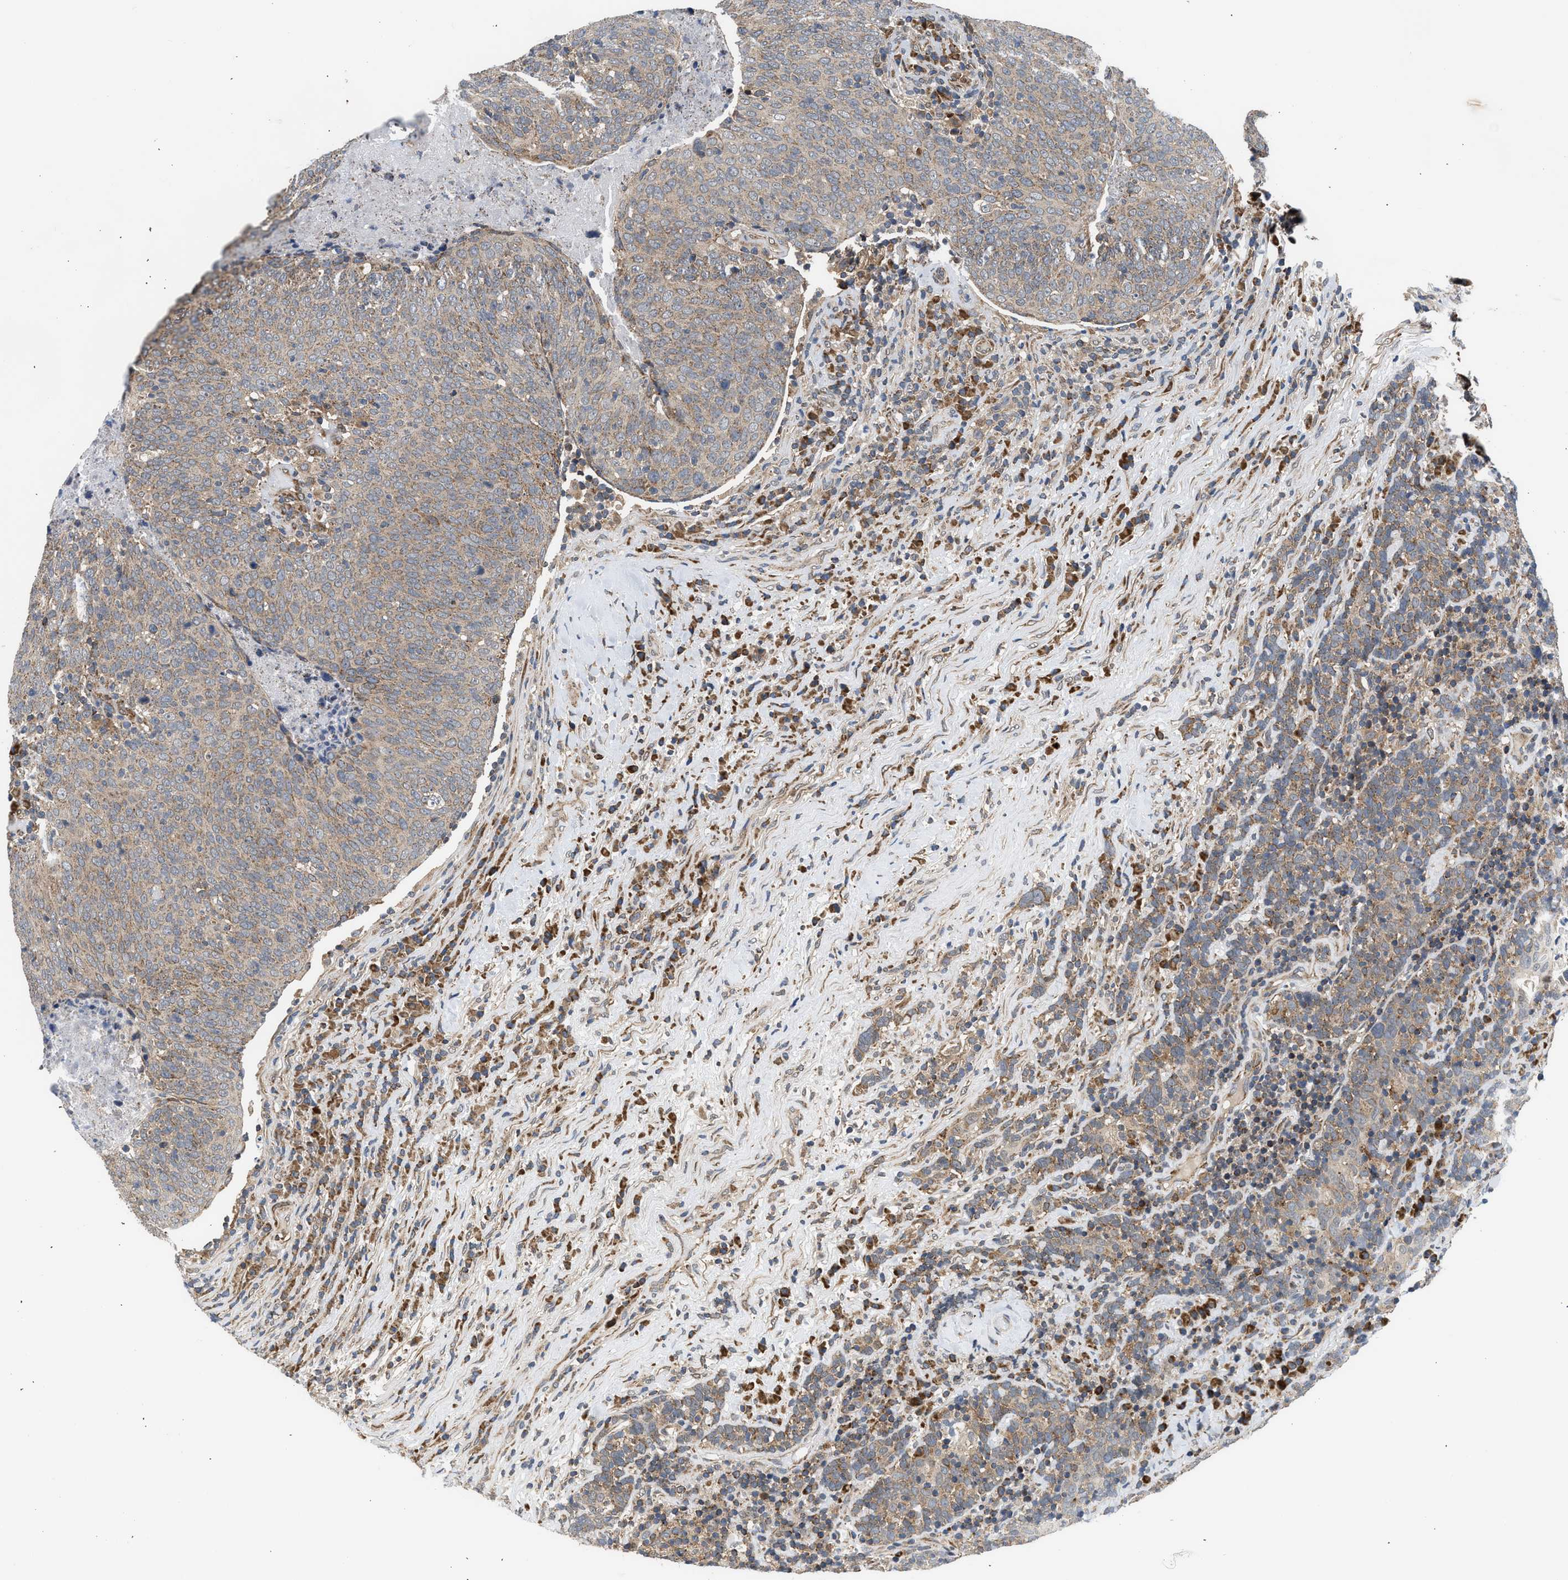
{"staining": {"intensity": "weak", "quantity": ">75%", "location": "cytoplasmic/membranous"}, "tissue": "head and neck cancer", "cell_type": "Tumor cells", "image_type": "cancer", "snomed": [{"axis": "morphology", "description": "Squamous cell carcinoma, NOS"}, {"axis": "morphology", "description": "Squamous cell carcinoma, metastatic, NOS"}, {"axis": "topography", "description": "Lymph node"}, {"axis": "topography", "description": "Head-Neck"}], "caption": "Immunohistochemical staining of head and neck metastatic squamous cell carcinoma shows low levels of weak cytoplasmic/membranous protein expression in approximately >75% of tumor cells.", "gene": "POLG2", "patient": {"sex": "male", "age": 62}}